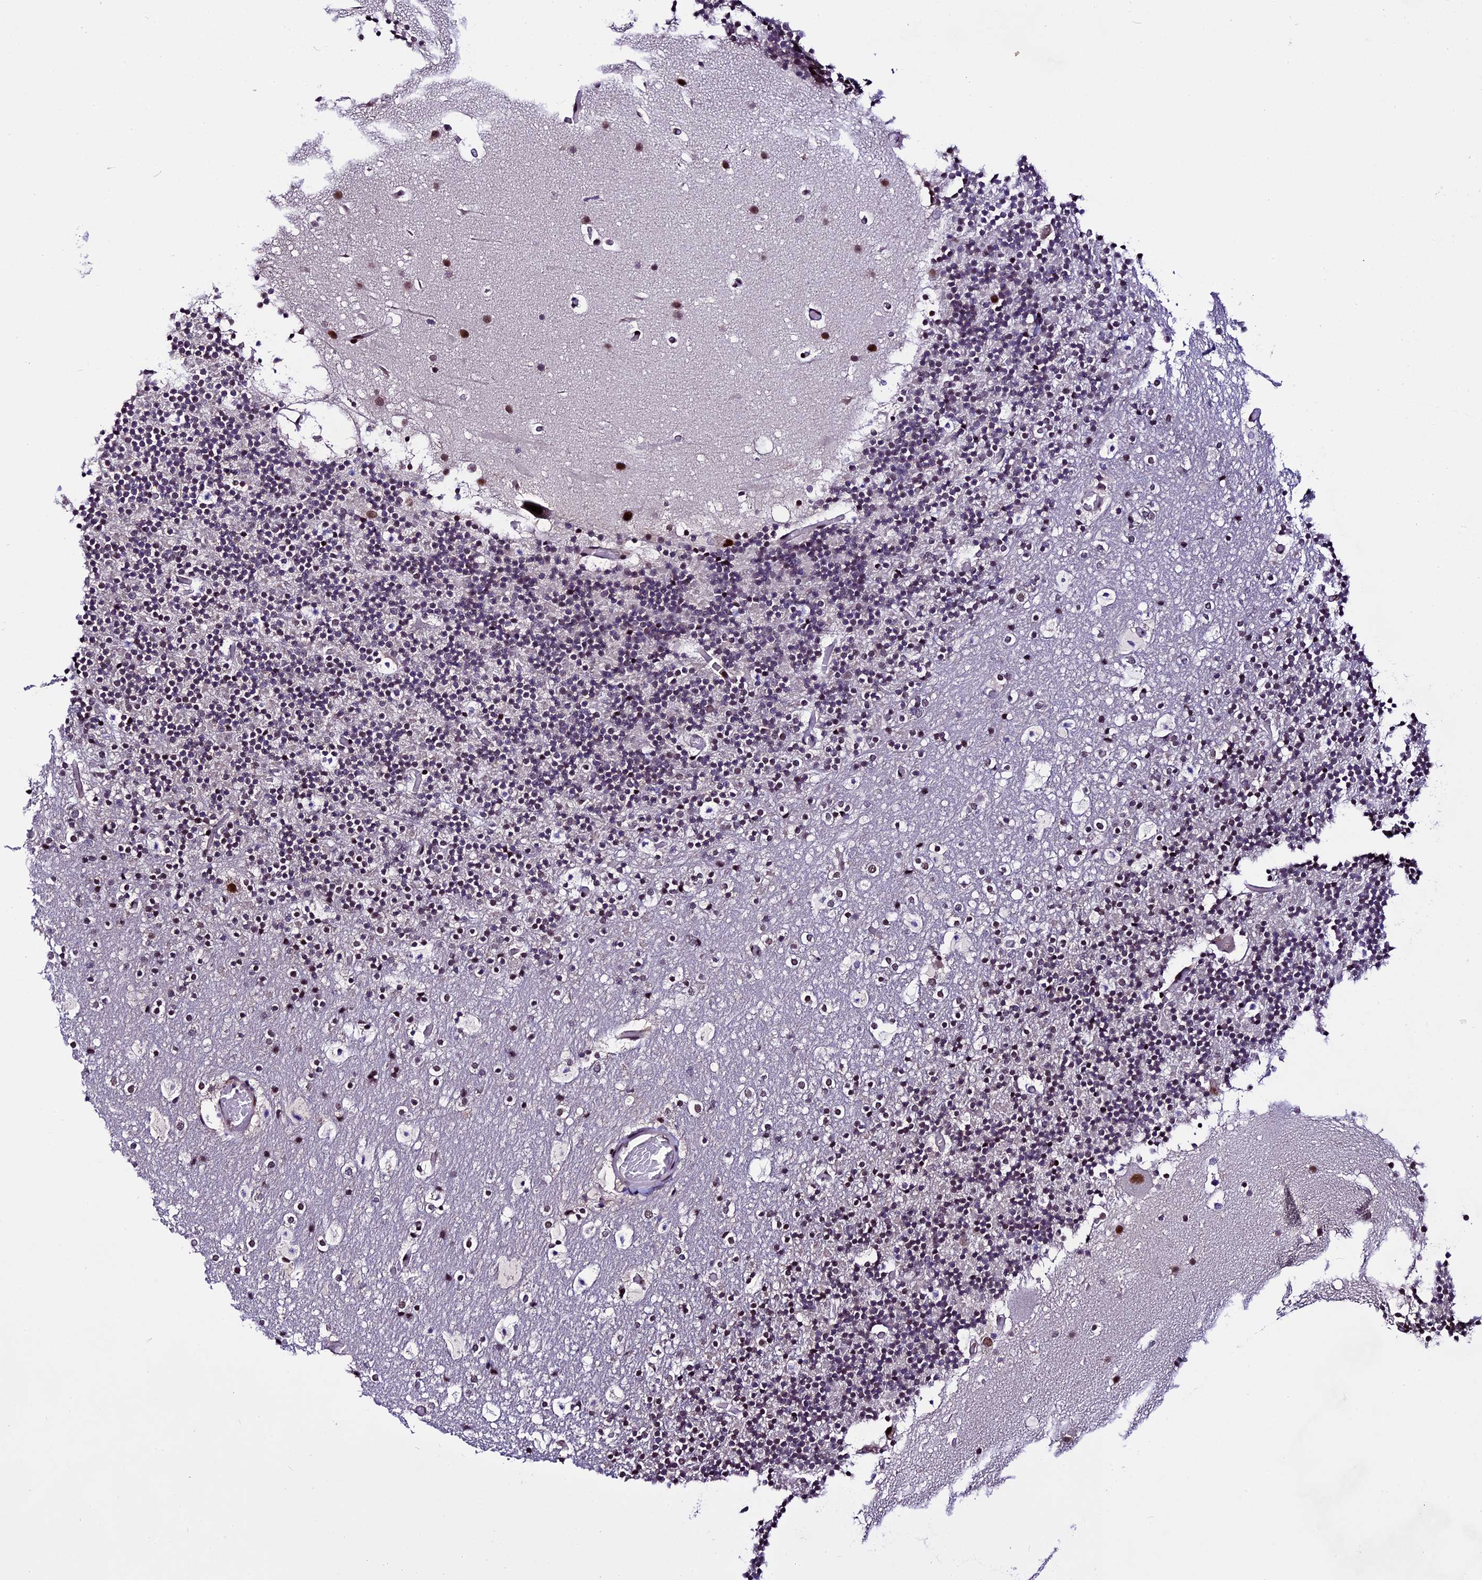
{"staining": {"intensity": "weak", "quantity": "25%-75%", "location": "nuclear"}, "tissue": "cerebellum", "cell_type": "Cells in granular layer", "image_type": "normal", "snomed": [{"axis": "morphology", "description": "Normal tissue, NOS"}, {"axis": "topography", "description": "Cerebellum"}], "caption": "Human cerebellum stained with a brown dye demonstrates weak nuclear positive positivity in approximately 25%-75% of cells in granular layer.", "gene": "TCP11L2", "patient": {"sex": "male", "age": 57}}